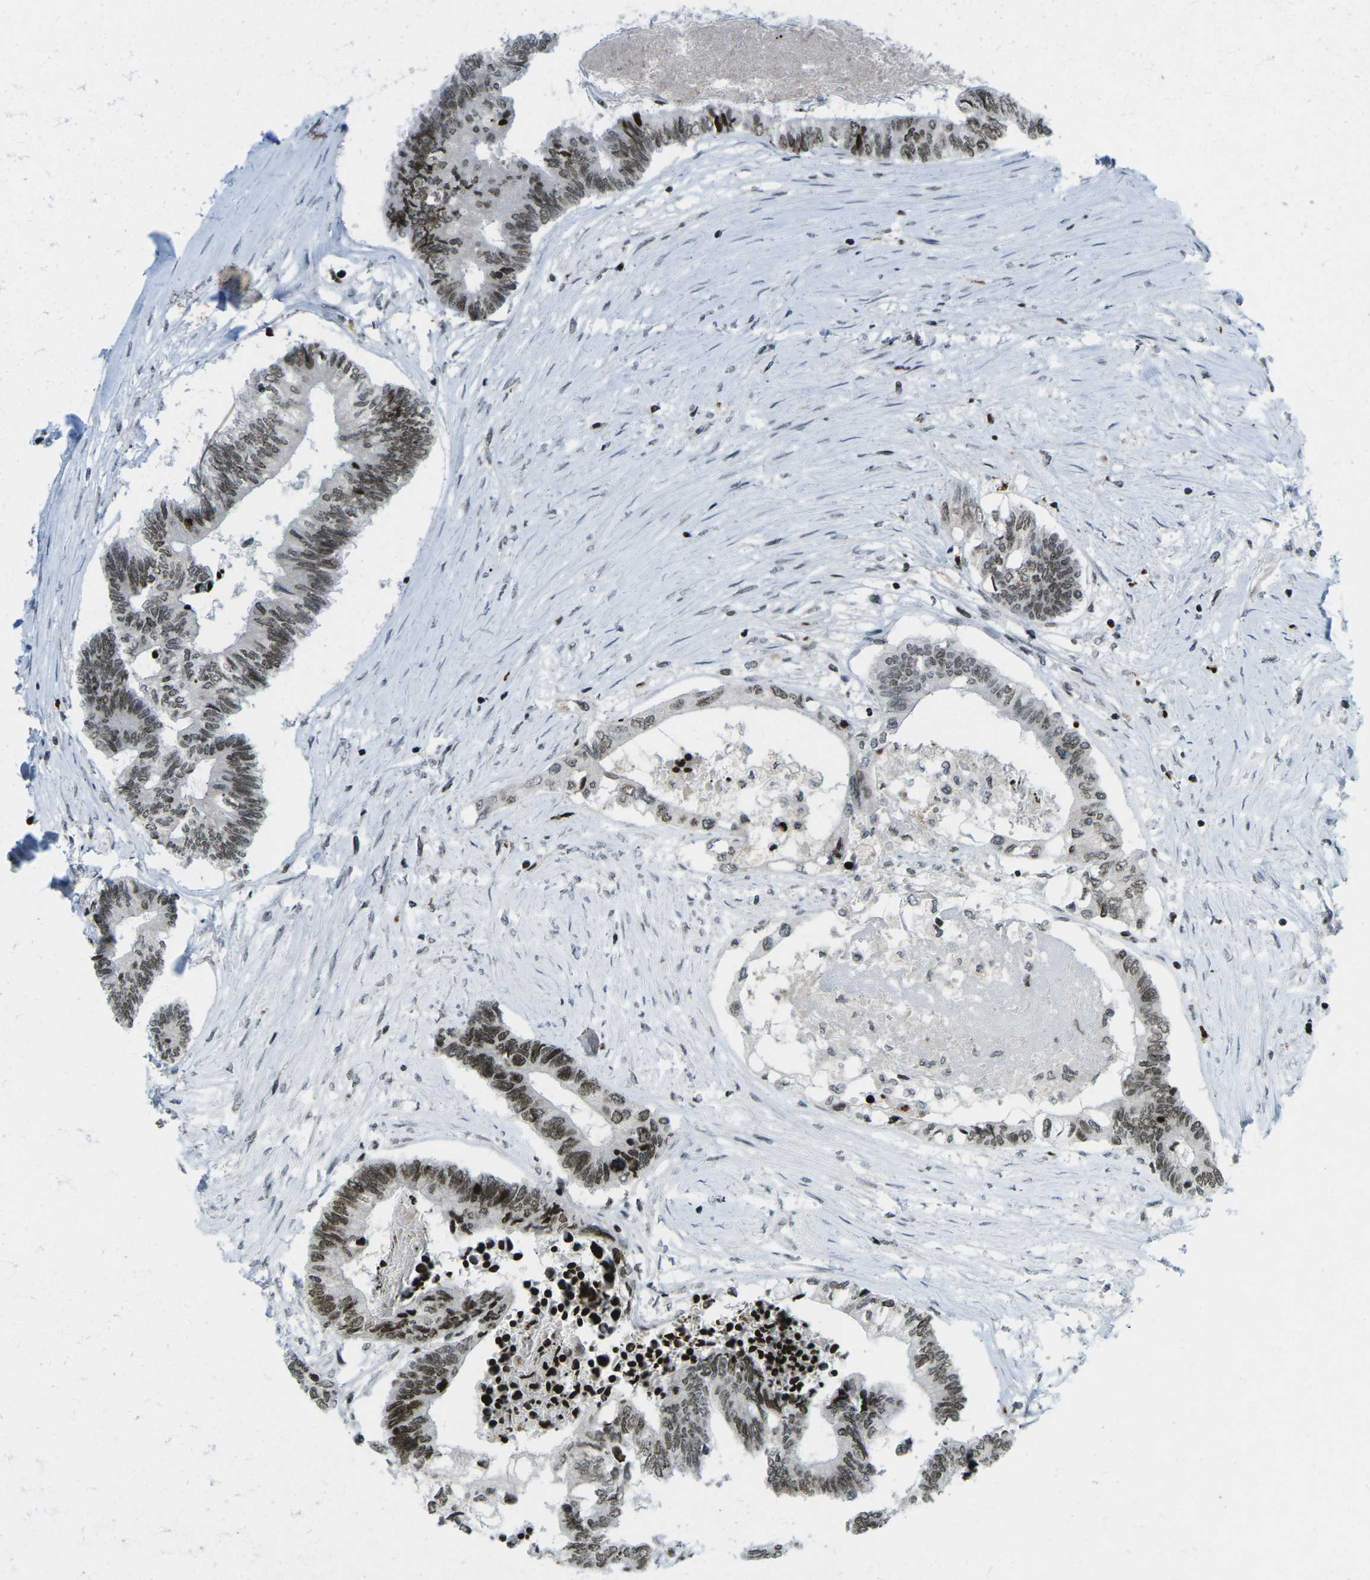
{"staining": {"intensity": "moderate", "quantity": ">75%", "location": "nuclear"}, "tissue": "colorectal cancer", "cell_type": "Tumor cells", "image_type": "cancer", "snomed": [{"axis": "morphology", "description": "Adenocarcinoma, NOS"}, {"axis": "topography", "description": "Rectum"}], "caption": "Immunohistochemical staining of adenocarcinoma (colorectal) shows moderate nuclear protein positivity in about >75% of tumor cells. (IHC, brightfield microscopy, high magnification).", "gene": "EME1", "patient": {"sex": "male", "age": 63}}